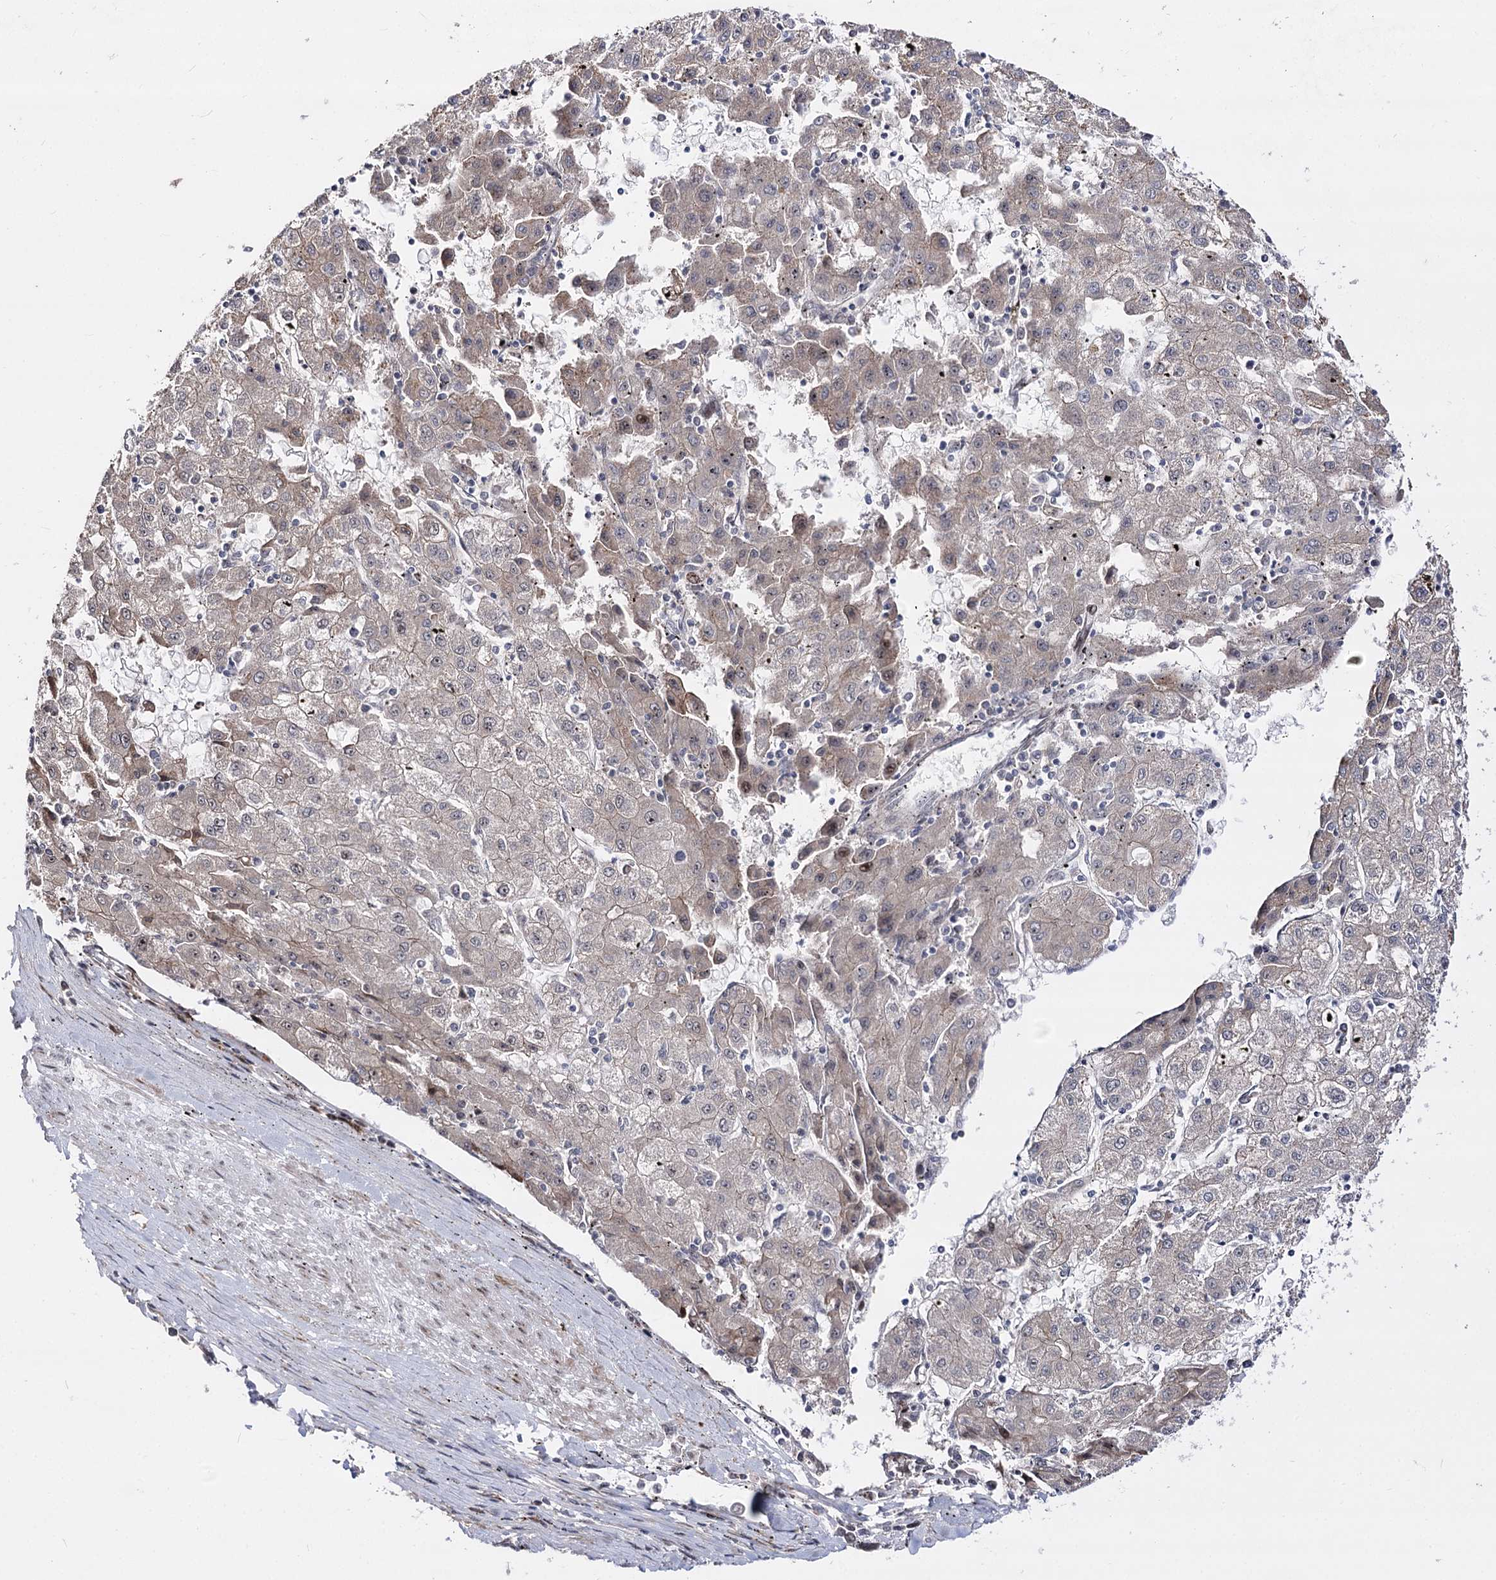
{"staining": {"intensity": "negative", "quantity": "none", "location": "none"}, "tissue": "liver cancer", "cell_type": "Tumor cells", "image_type": "cancer", "snomed": [{"axis": "morphology", "description": "Carcinoma, Hepatocellular, NOS"}, {"axis": "topography", "description": "Liver"}], "caption": "Liver cancer stained for a protein using immunohistochemistry demonstrates no positivity tumor cells.", "gene": "STOX1", "patient": {"sex": "male", "age": 72}}